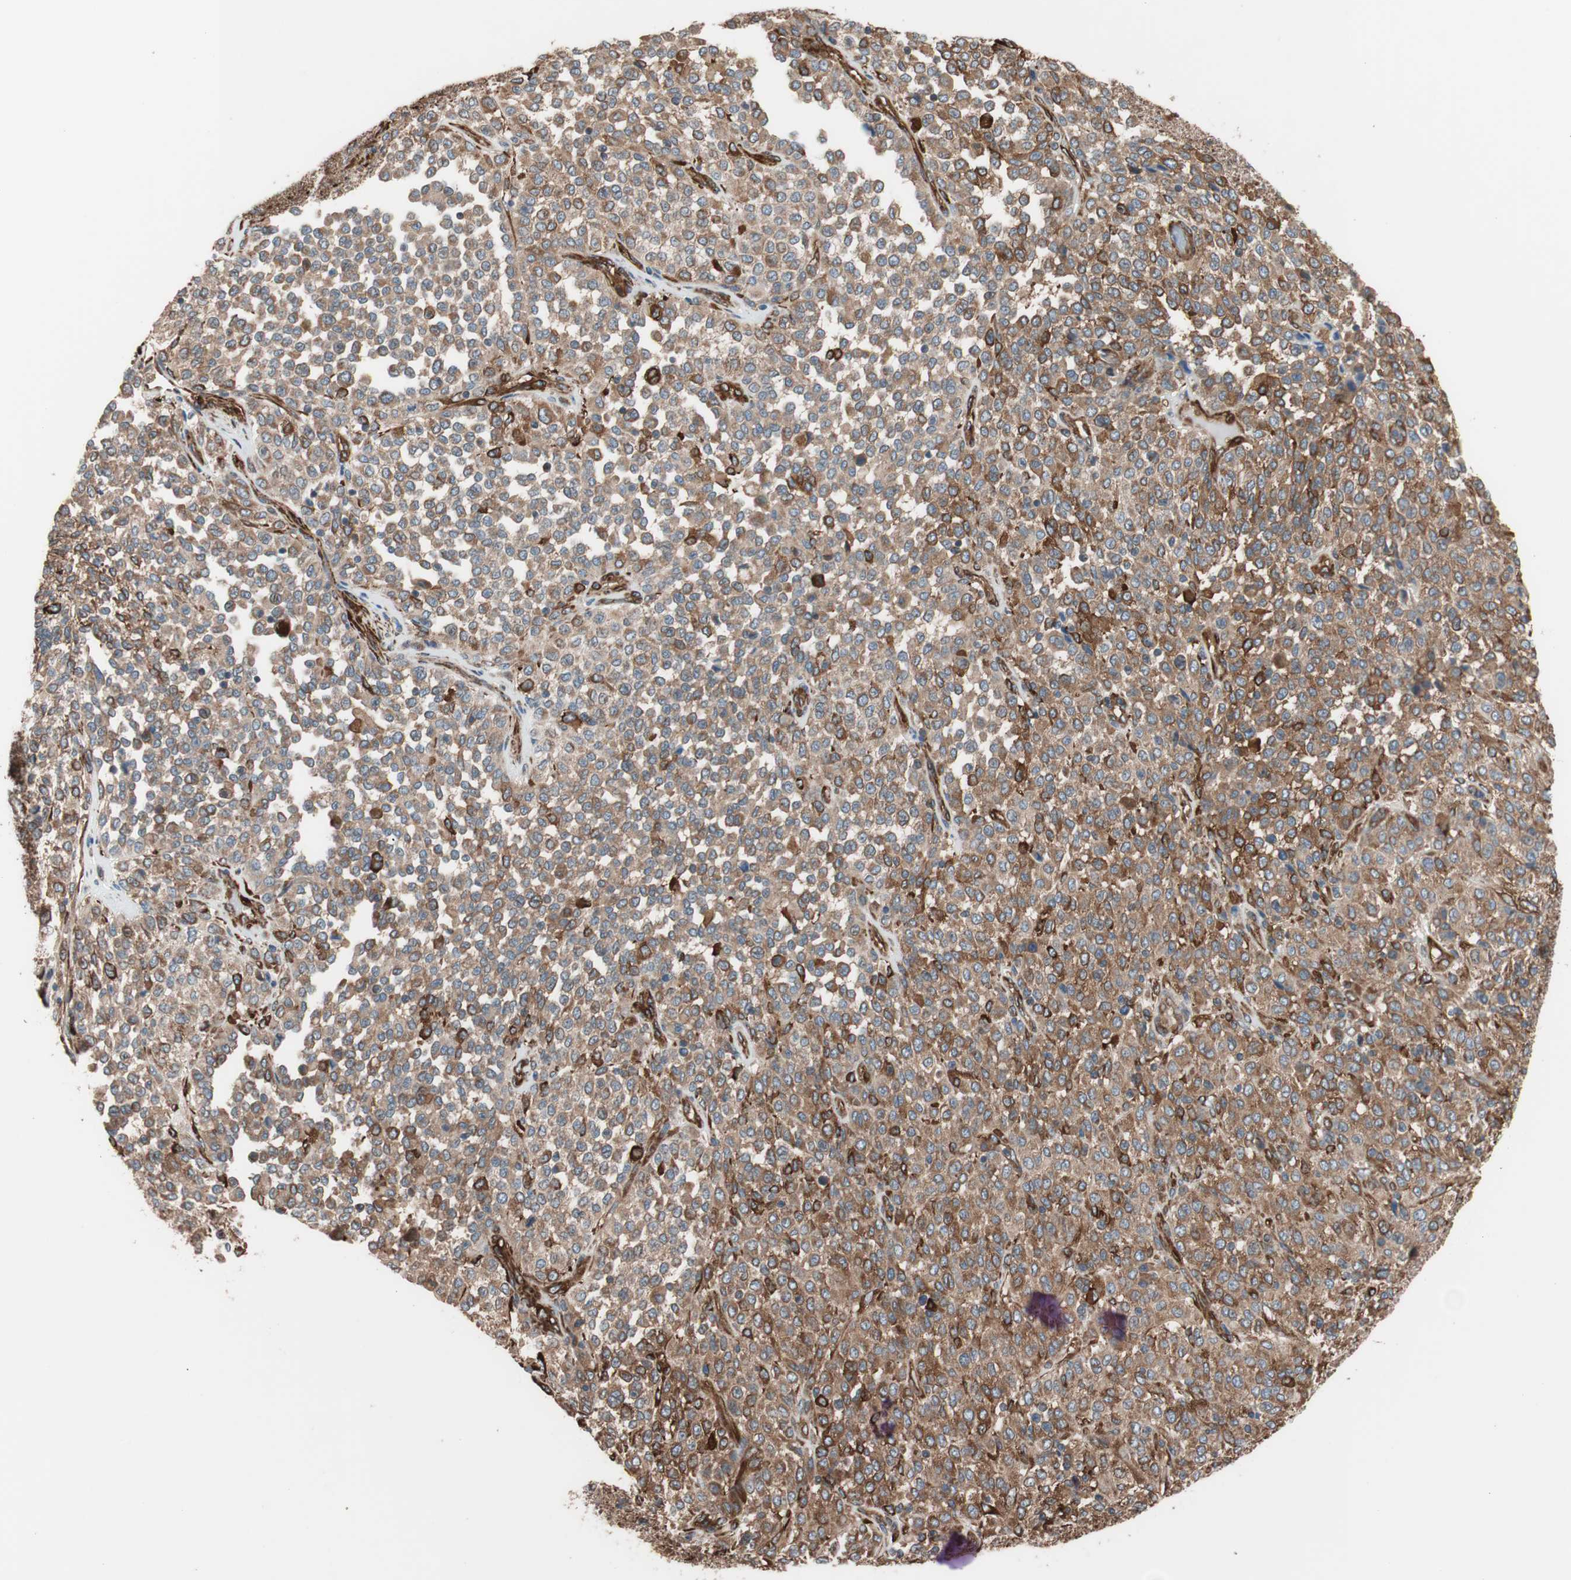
{"staining": {"intensity": "moderate", "quantity": ">75%", "location": "cytoplasmic/membranous"}, "tissue": "melanoma", "cell_type": "Tumor cells", "image_type": "cancer", "snomed": [{"axis": "morphology", "description": "Malignant melanoma, Metastatic site"}, {"axis": "topography", "description": "Pancreas"}], "caption": "Protein staining reveals moderate cytoplasmic/membranous staining in approximately >75% of tumor cells in malignant melanoma (metastatic site).", "gene": "GPSM2", "patient": {"sex": "female", "age": 30}}